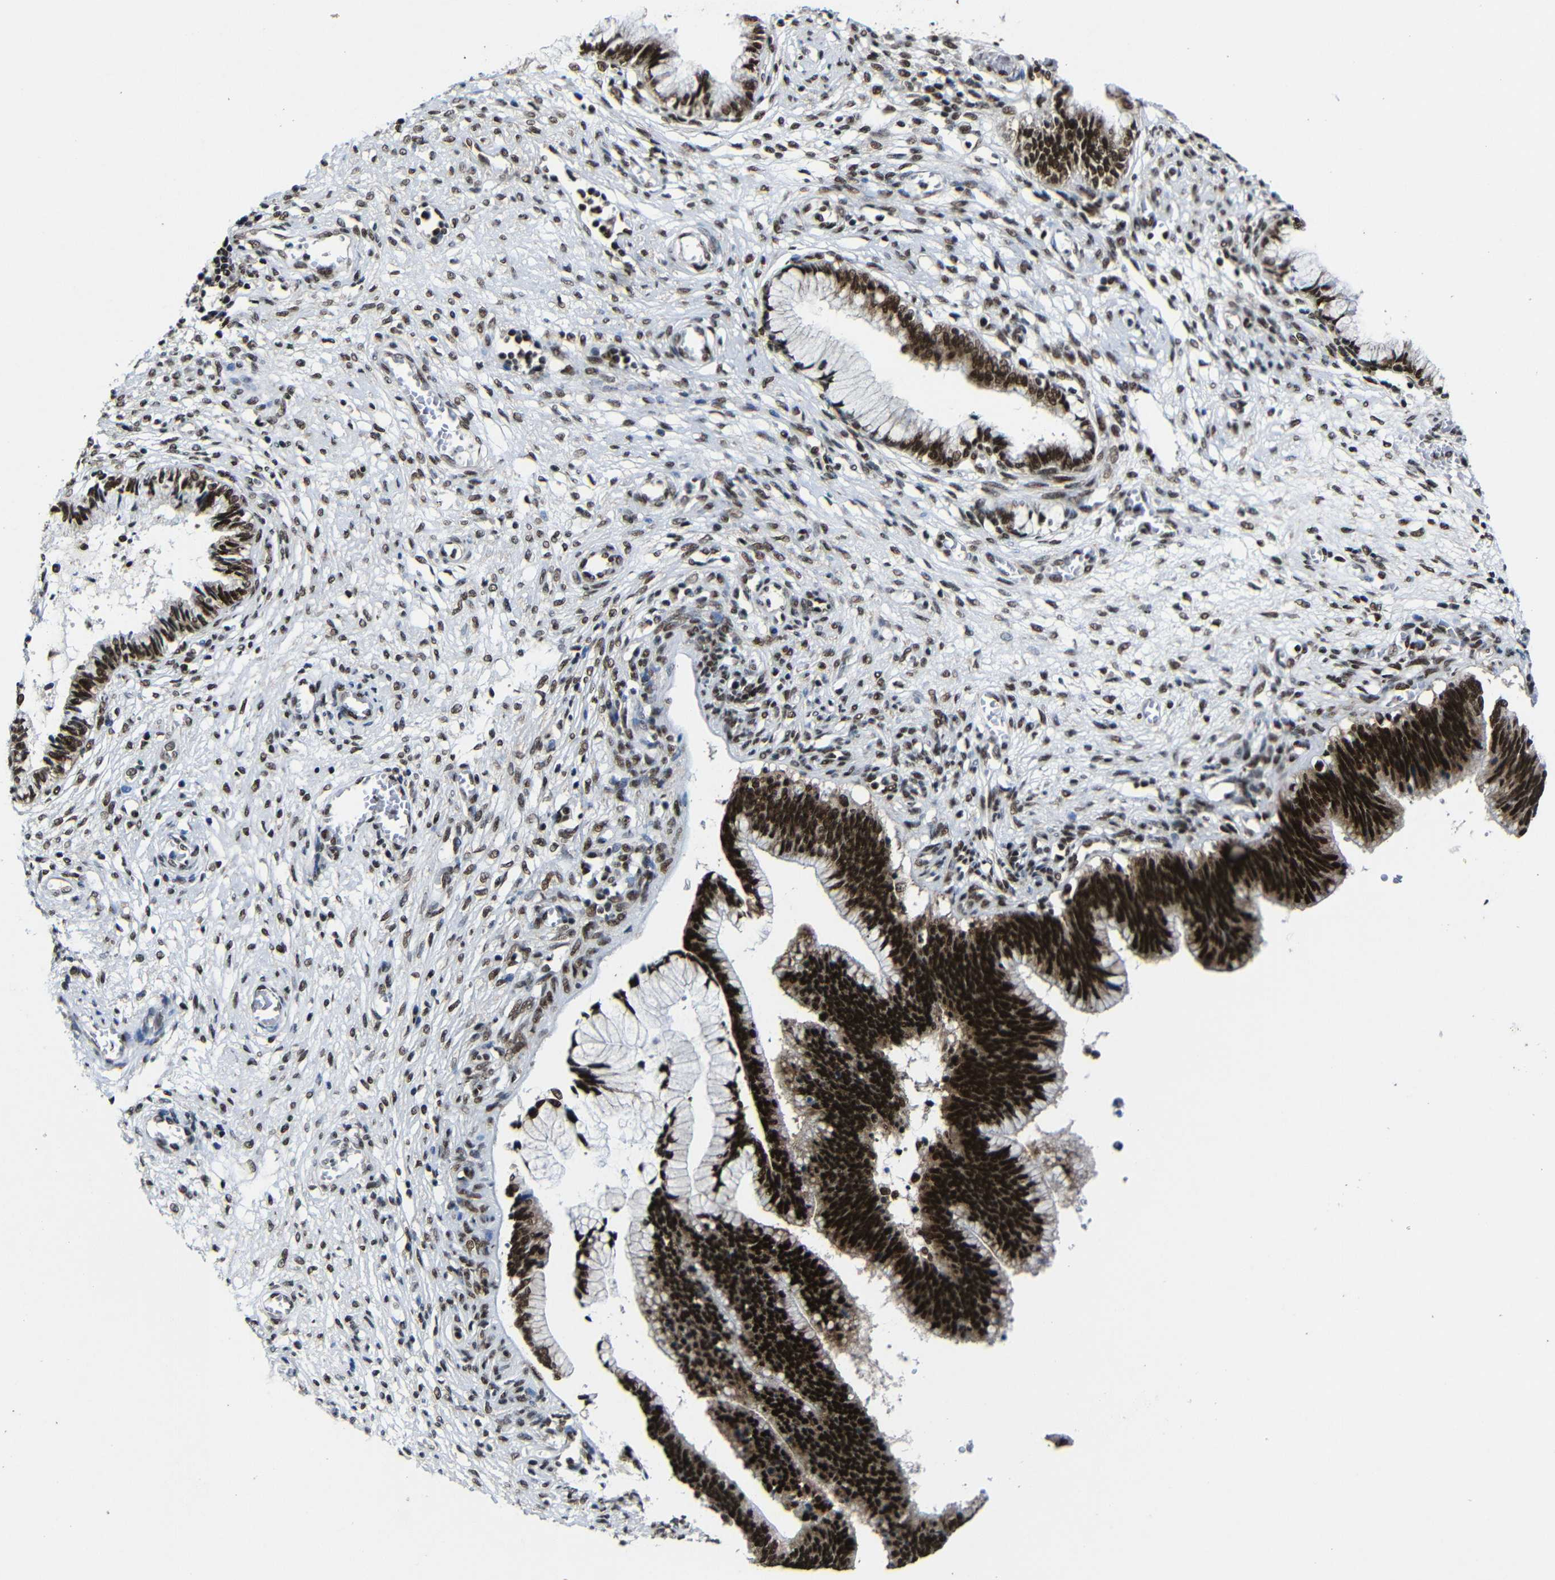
{"staining": {"intensity": "strong", "quantity": ">75%", "location": "nuclear"}, "tissue": "cervical cancer", "cell_type": "Tumor cells", "image_type": "cancer", "snomed": [{"axis": "morphology", "description": "Adenocarcinoma, NOS"}, {"axis": "topography", "description": "Cervix"}], "caption": "Human adenocarcinoma (cervical) stained with a brown dye exhibits strong nuclear positive staining in about >75% of tumor cells.", "gene": "PTBP1", "patient": {"sex": "female", "age": 44}}